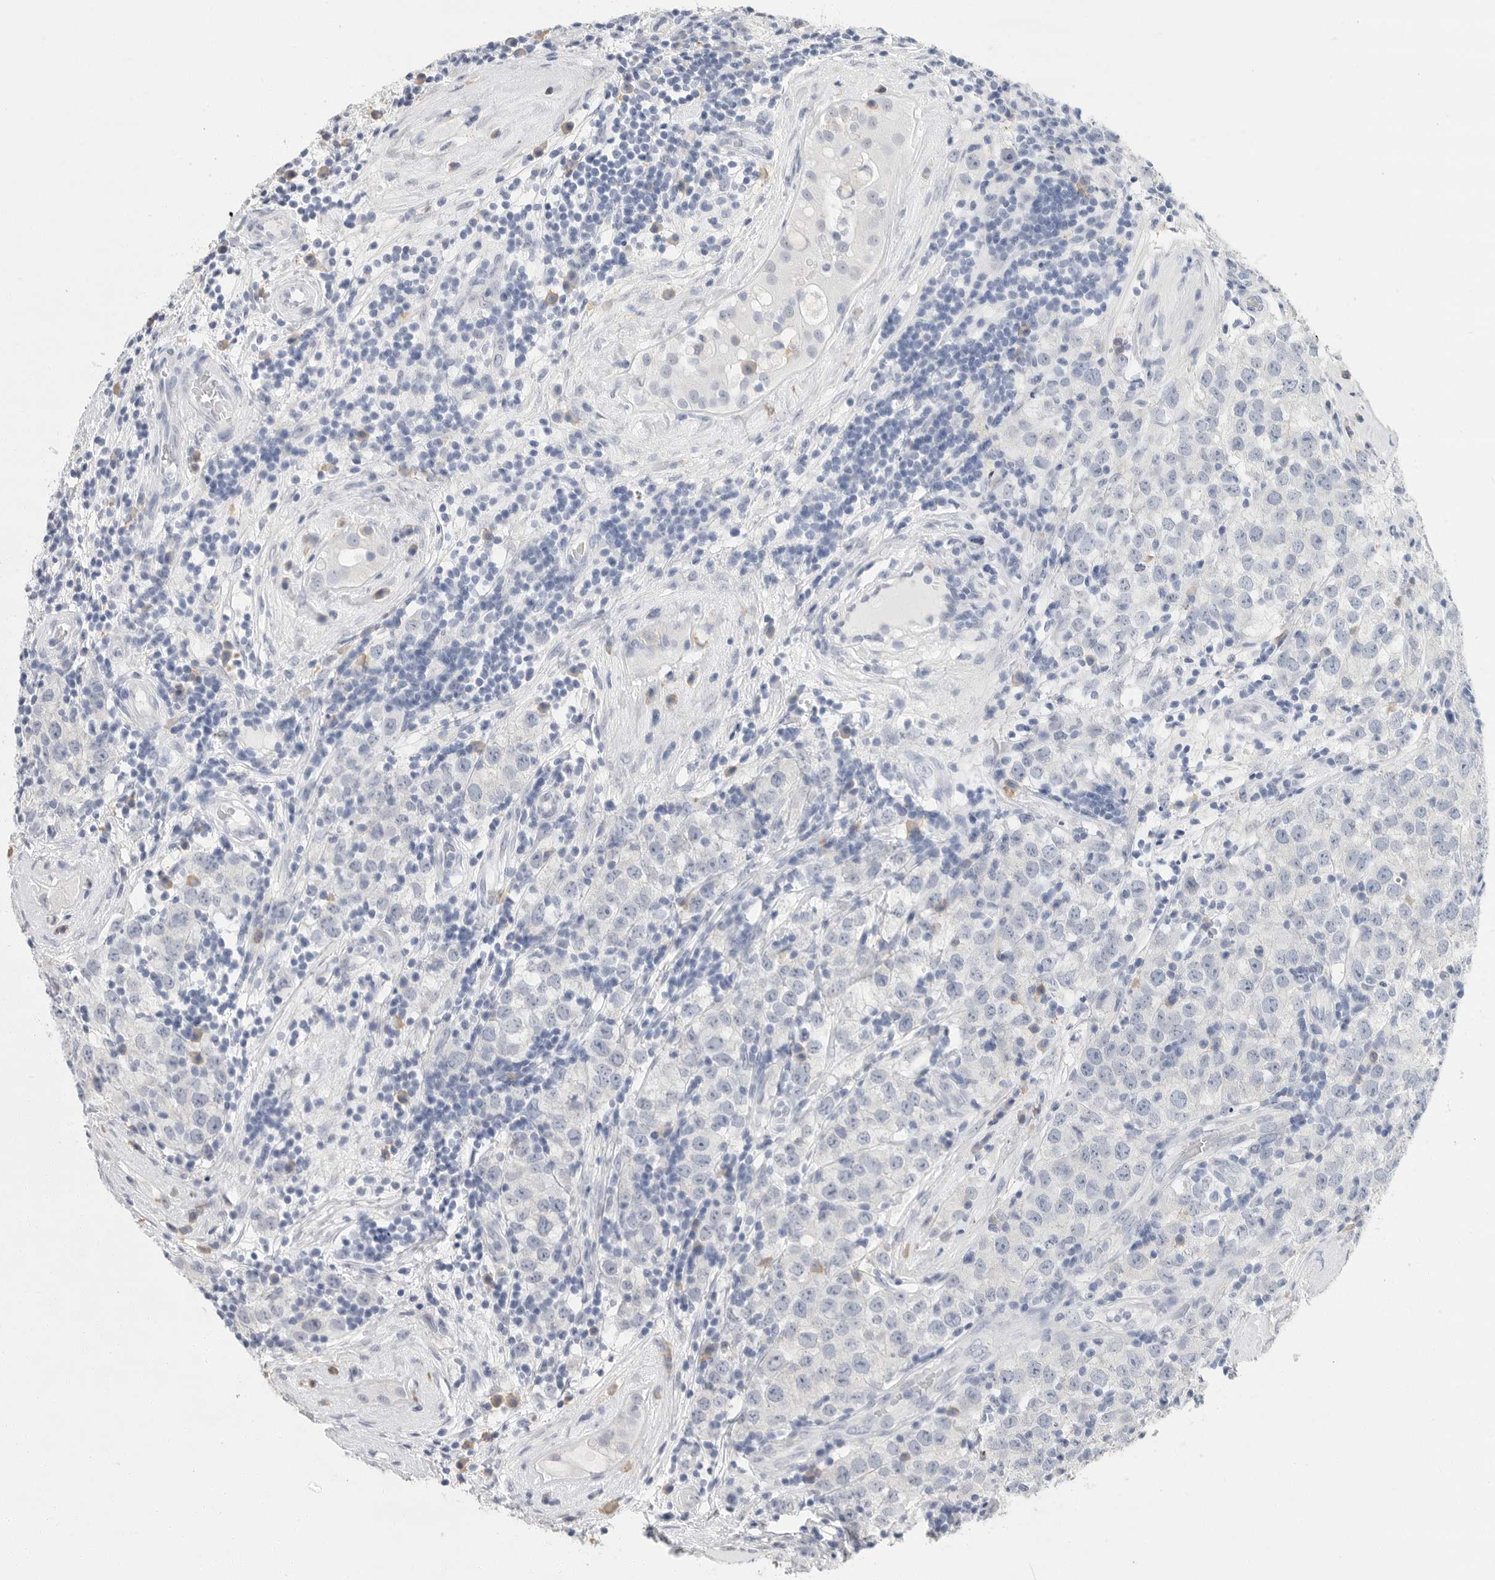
{"staining": {"intensity": "negative", "quantity": "none", "location": "none"}, "tissue": "testis cancer", "cell_type": "Tumor cells", "image_type": "cancer", "snomed": [{"axis": "morphology", "description": "Seminoma, NOS"}, {"axis": "morphology", "description": "Carcinoma, Embryonal, NOS"}, {"axis": "topography", "description": "Testis"}], "caption": "Immunohistochemistry of embryonal carcinoma (testis) exhibits no positivity in tumor cells.", "gene": "ARHGEF10", "patient": {"sex": "male", "age": 28}}